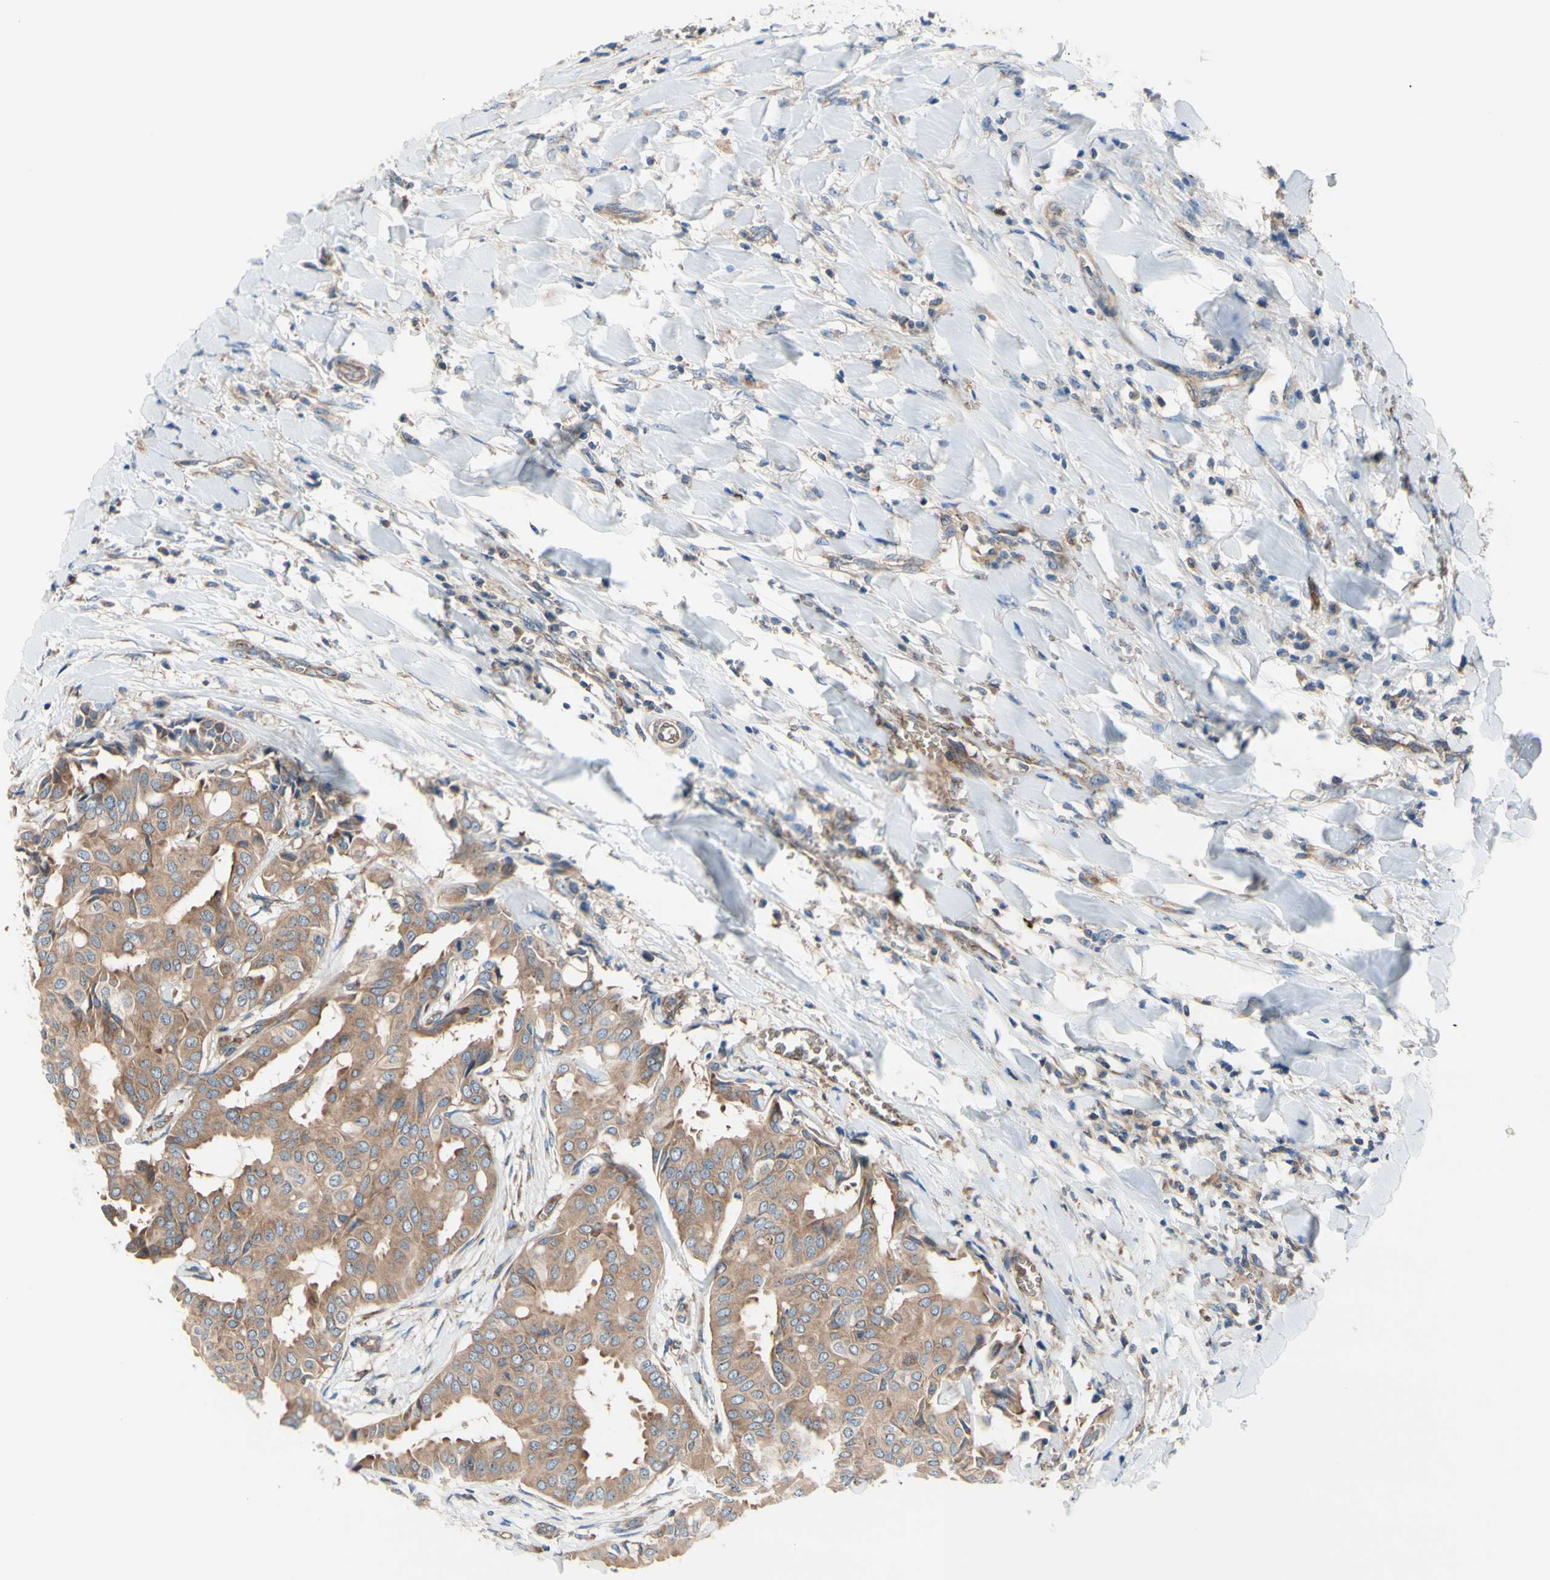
{"staining": {"intensity": "moderate", "quantity": ">75%", "location": "cytoplasmic/membranous"}, "tissue": "head and neck cancer", "cell_type": "Tumor cells", "image_type": "cancer", "snomed": [{"axis": "morphology", "description": "Adenocarcinoma, NOS"}, {"axis": "topography", "description": "Salivary gland"}, {"axis": "topography", "description": "Head-Neck"}], "caption": "A micrograph showing moderate cytoplasmic/membranous staining in approximately >75% of tumor cells in head and neck cancer, as visualized by brown immunohistochemical staining.", "gene": "USP9X", "patient": {"sex": "female", "age": 59}}